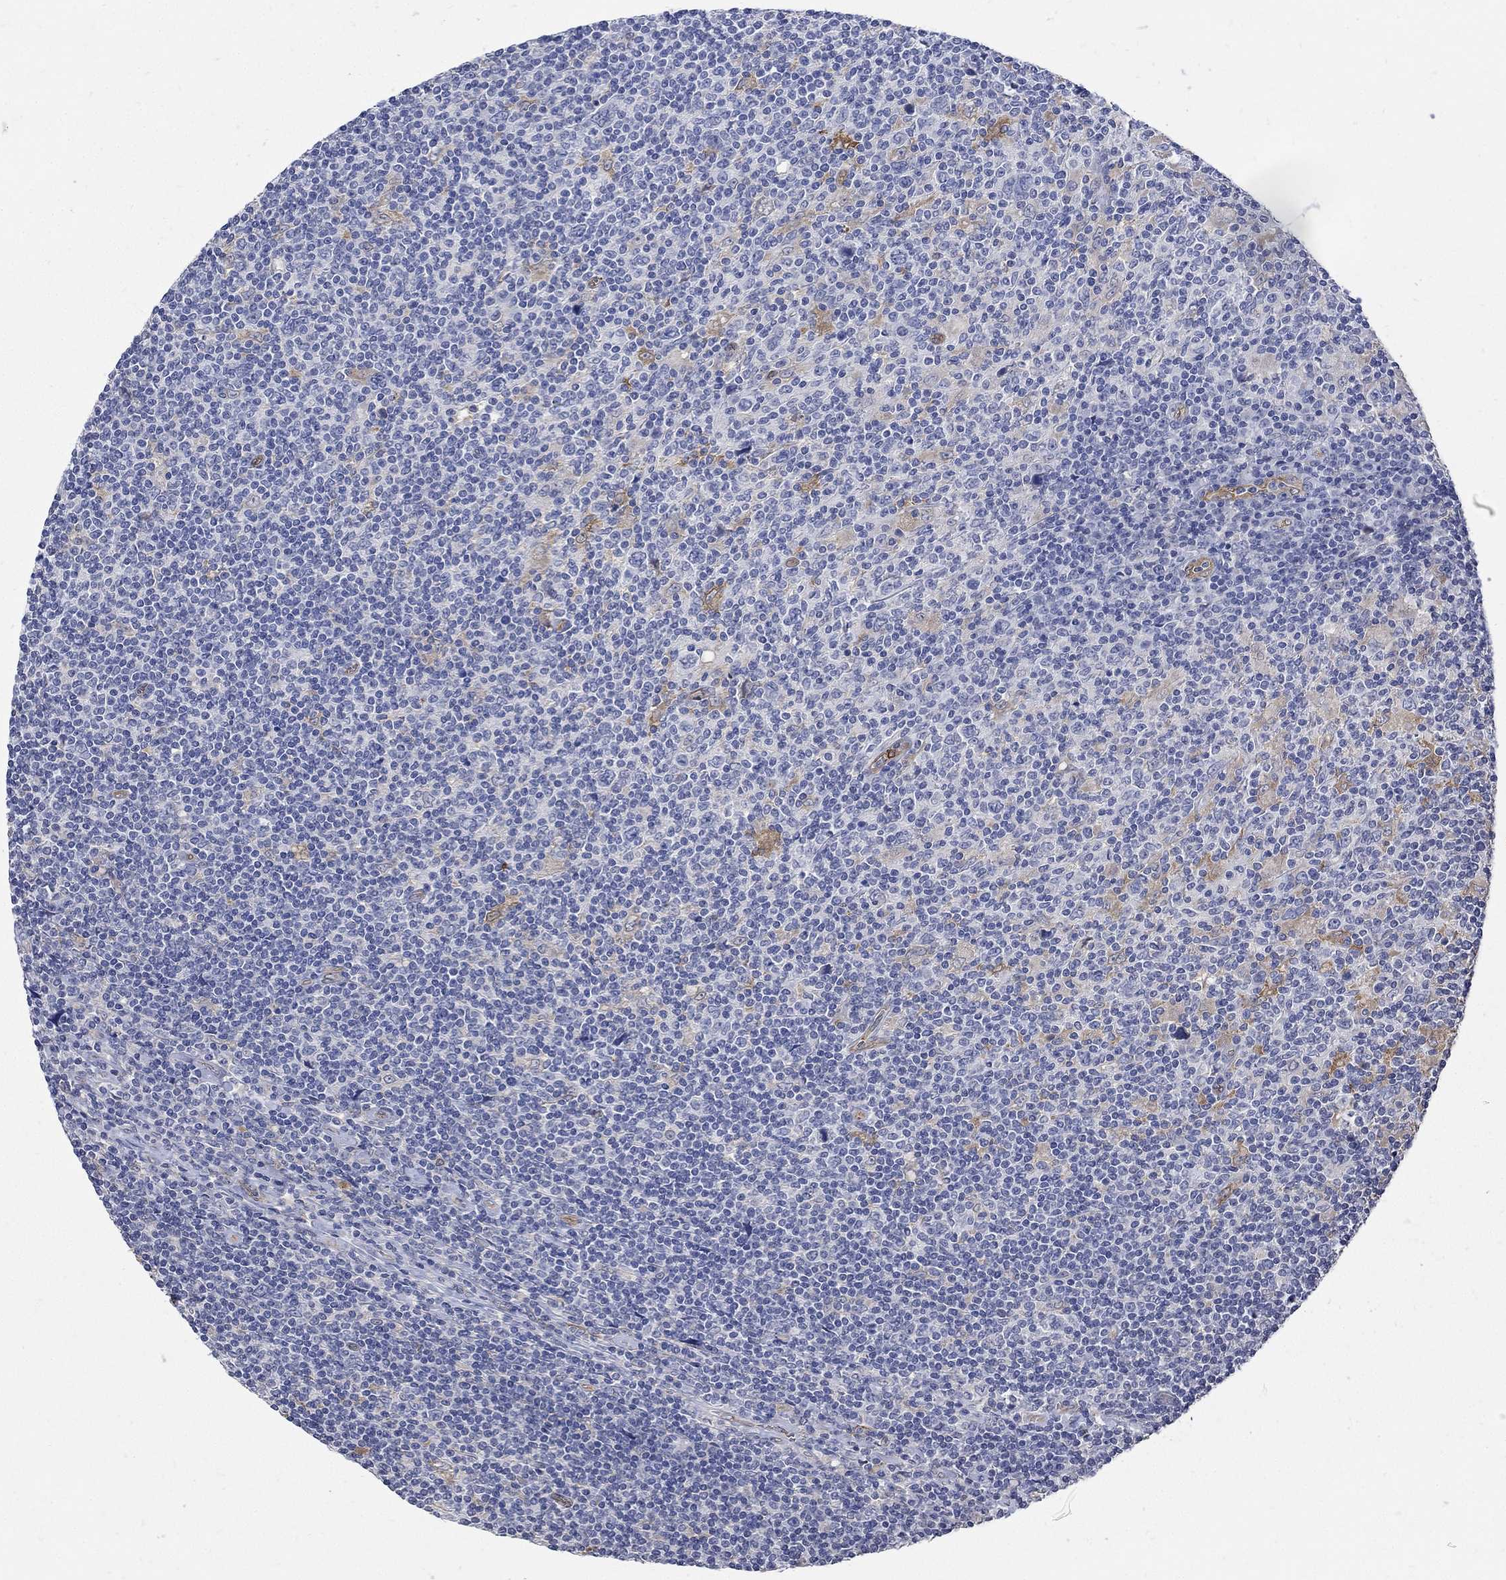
{"staining": {"intensity": "negative", "quantity": "none", "location": "none"}, "tissue": "lymphoma", "cell_type": "Tumor cells", "image_type": "cancer", "snomed": [{"axis": "morphology", "description": "Hodgkin's disease, NOS"}, {"axis": "topography", "description": "Lymph node"}], "caption": "This histopathology image is of Hodgkin's disease stained with IHC to label a protein in brown with the nuclei are counter-stained blue. There is no expression in tumor cells.", "gene": "TGM2", "patient": {"sex": "male", "age": 40}}